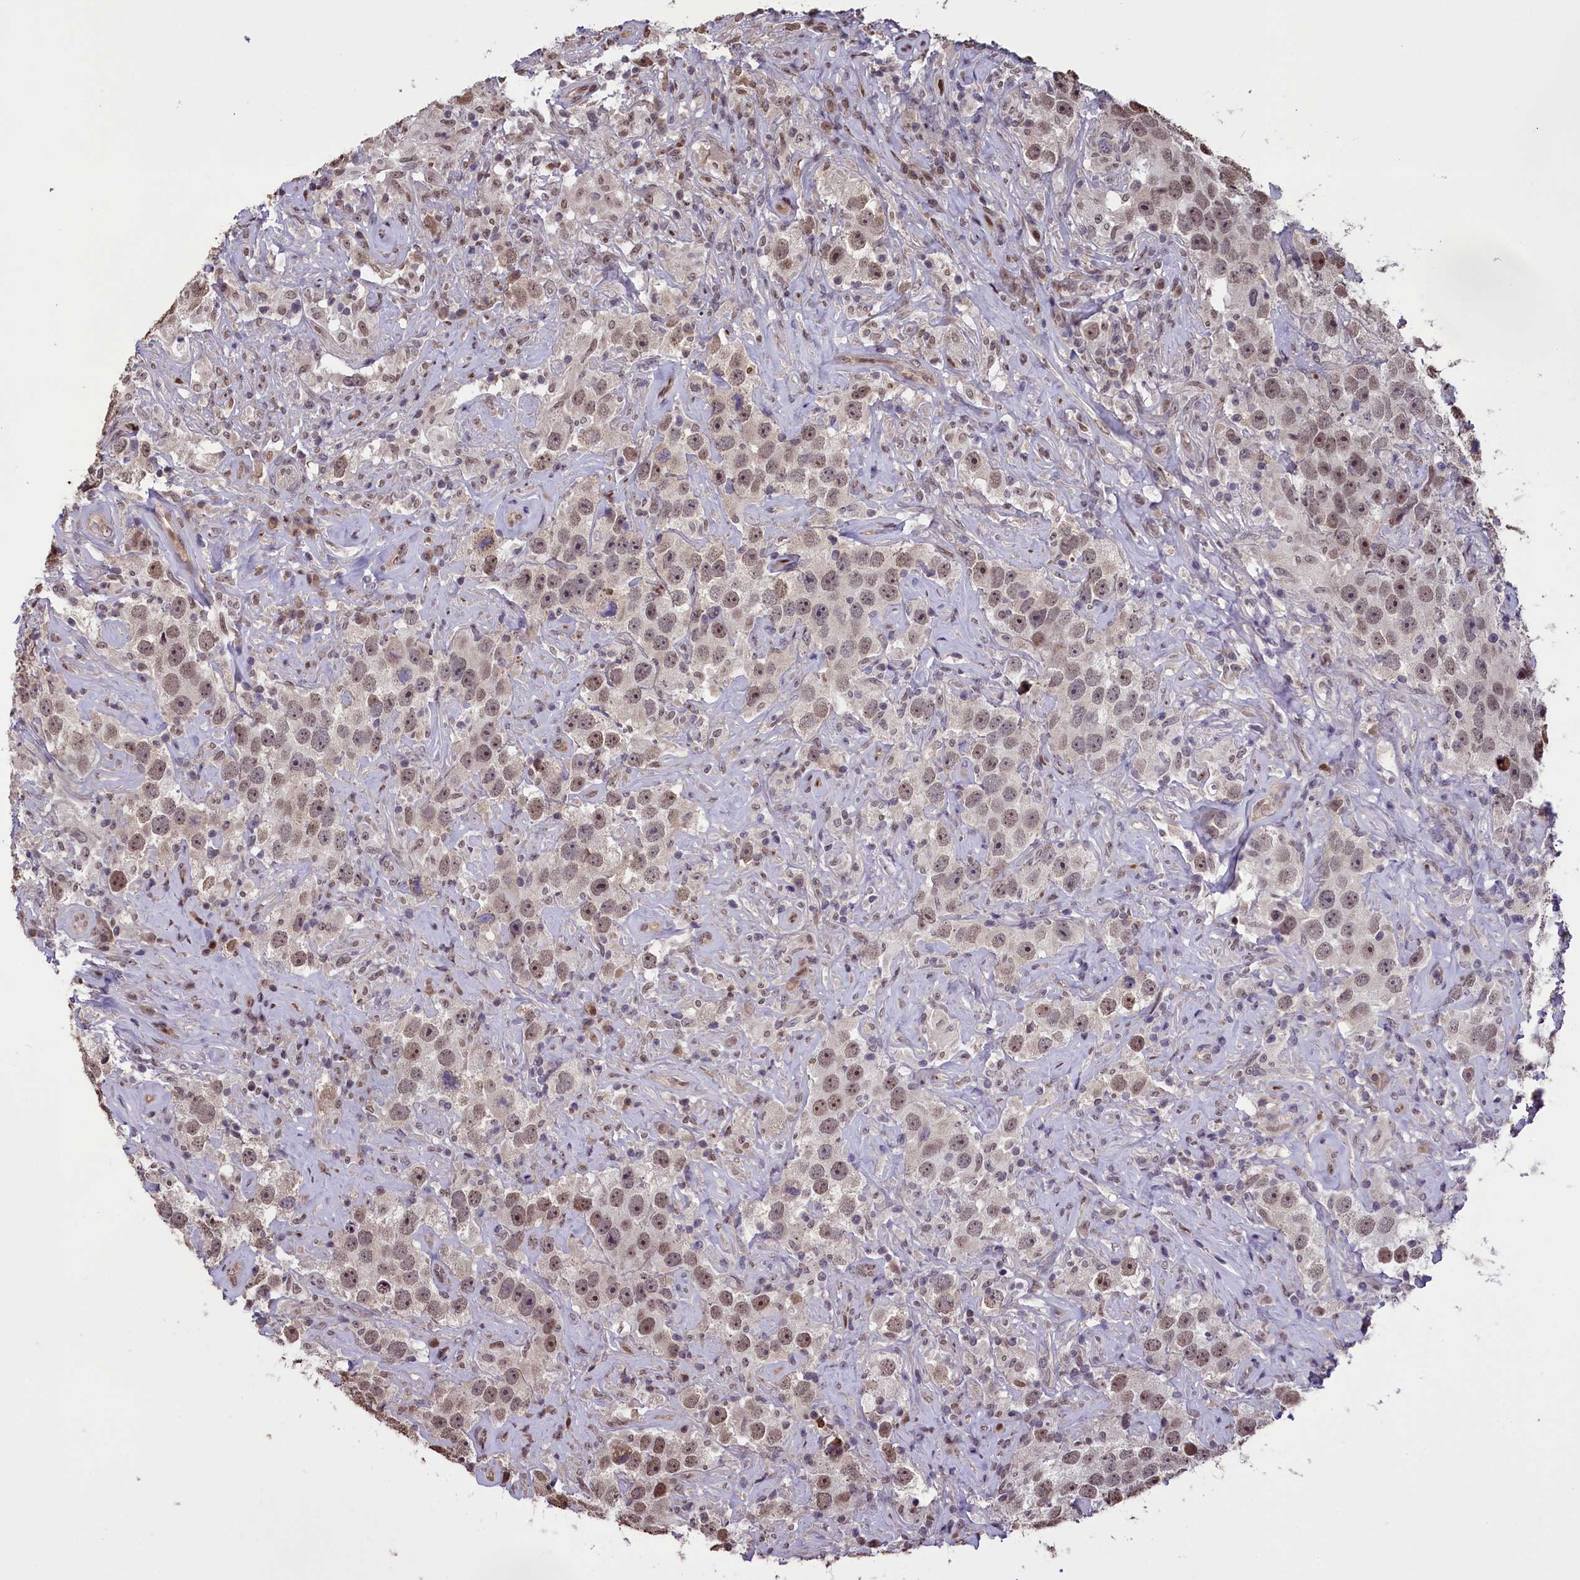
{"staining": {"intensity": "weak", "quantity": ">75%", "location": "nuclear"}, "tissue": "testis cancer", "cell_type": "Tumor cells", "image_type": "cancer", "snomed": [{"axis": "morphology", "description": "Seminoma, NOS"}, {"axis": "topography", "description": "Testis"}], "caption": "Seminoma (testis) was stained to show a protein in brown. There is low levels of weak nuclear staining in about >75% of tumor cells.", "gene": "RELB", "patient": {"sex": "male", "age": 49}}